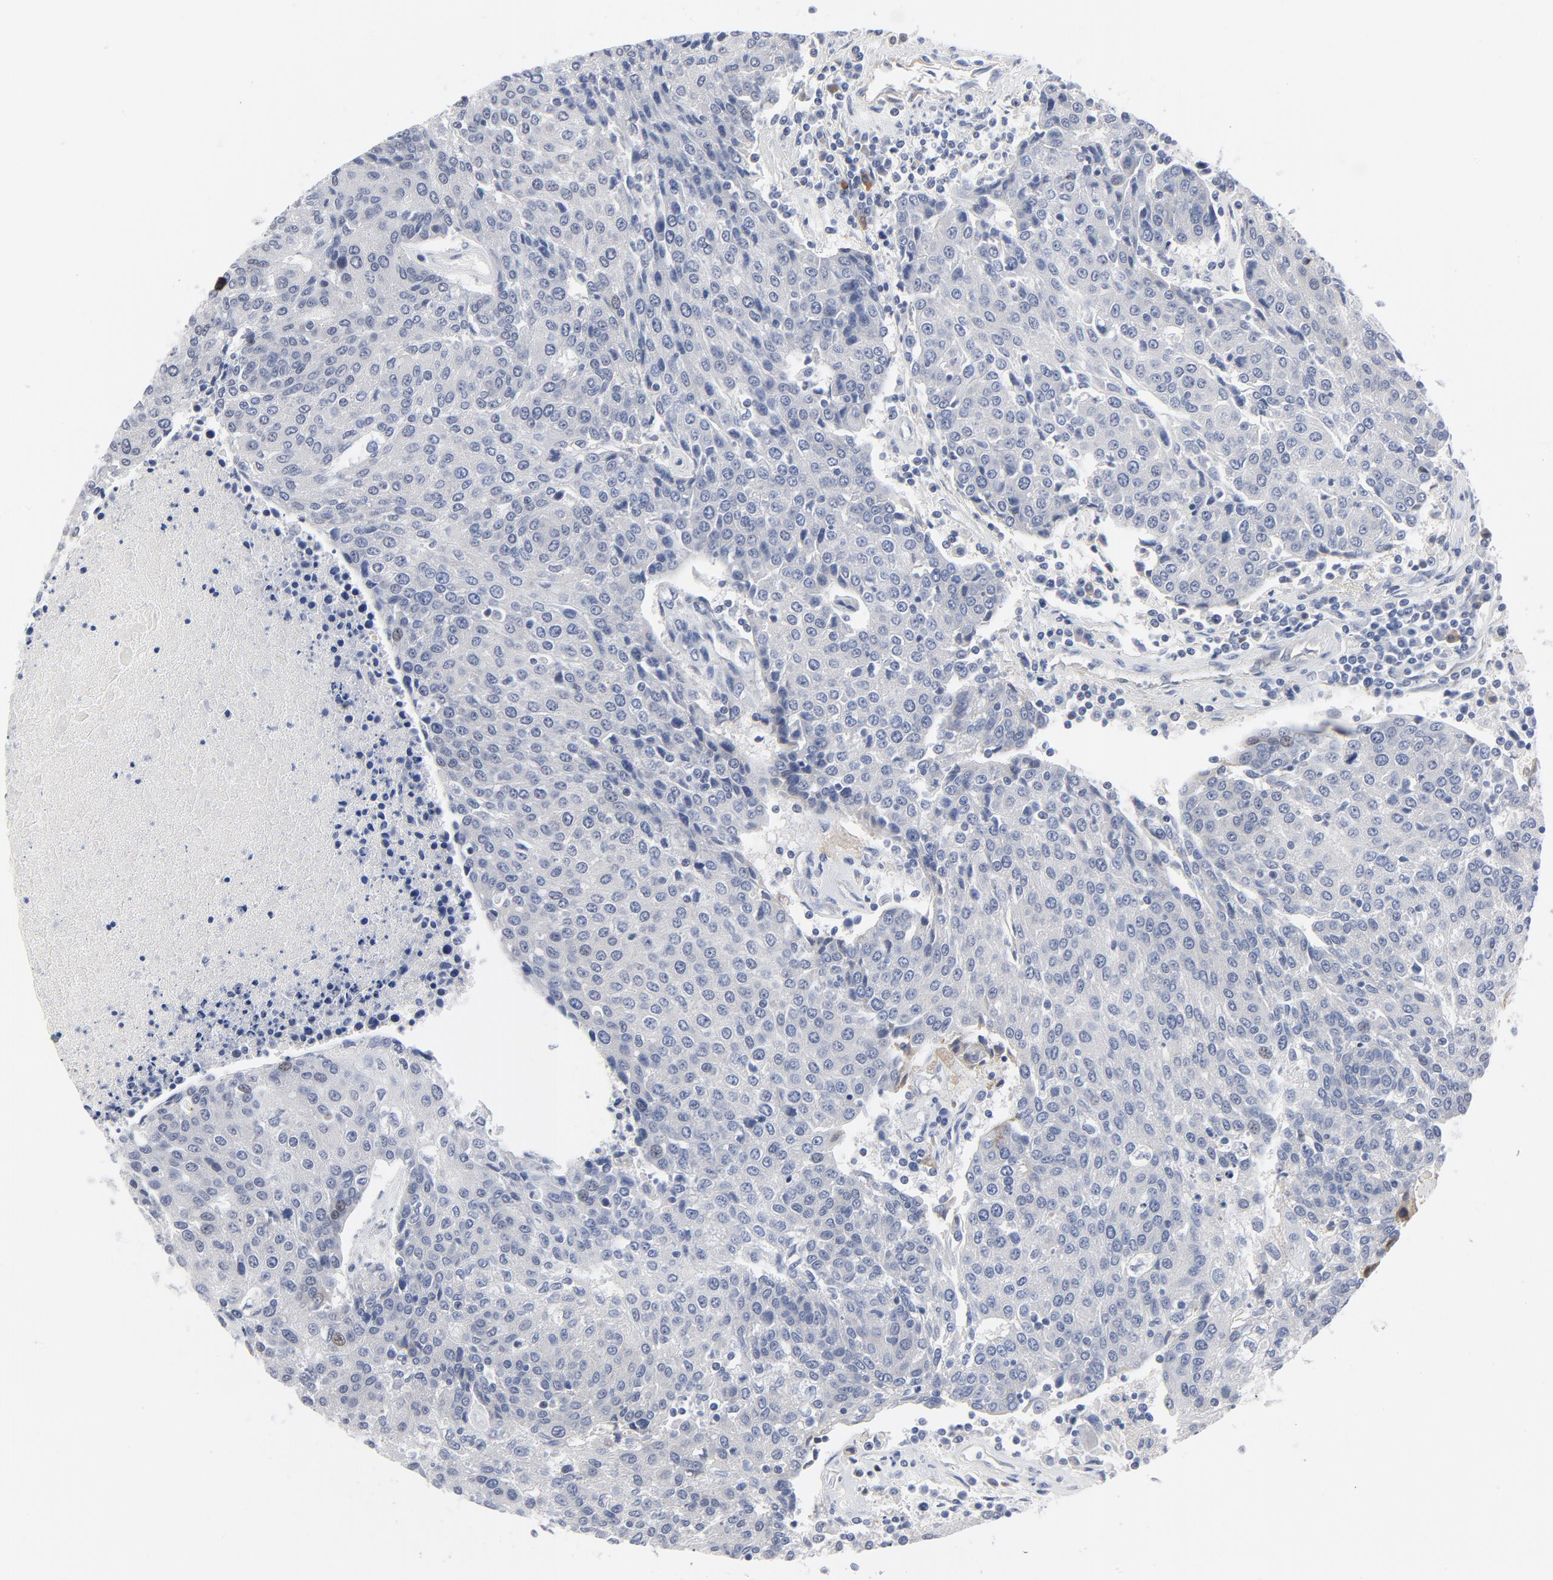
{"staining": {"intensity": "negative", "quantity": "none", "location": "none"}, "tissue": "urothelial cancer", "cell_type": "Tumor cells", "image_type": "cancer", "snomed": [{"axis": "morphology", "description": "Urothelial carcinoma, High grade"}, {"axis": "topography", "description": "Urinary bladder"}], "caption": "There is no significant expression in tumor cells of high-grade urothelial carcinoma. (IHC, brightfield microscopy, high magnification).", "gene": "KCNK13", "patient": {"sex": "female", "age": 85}}